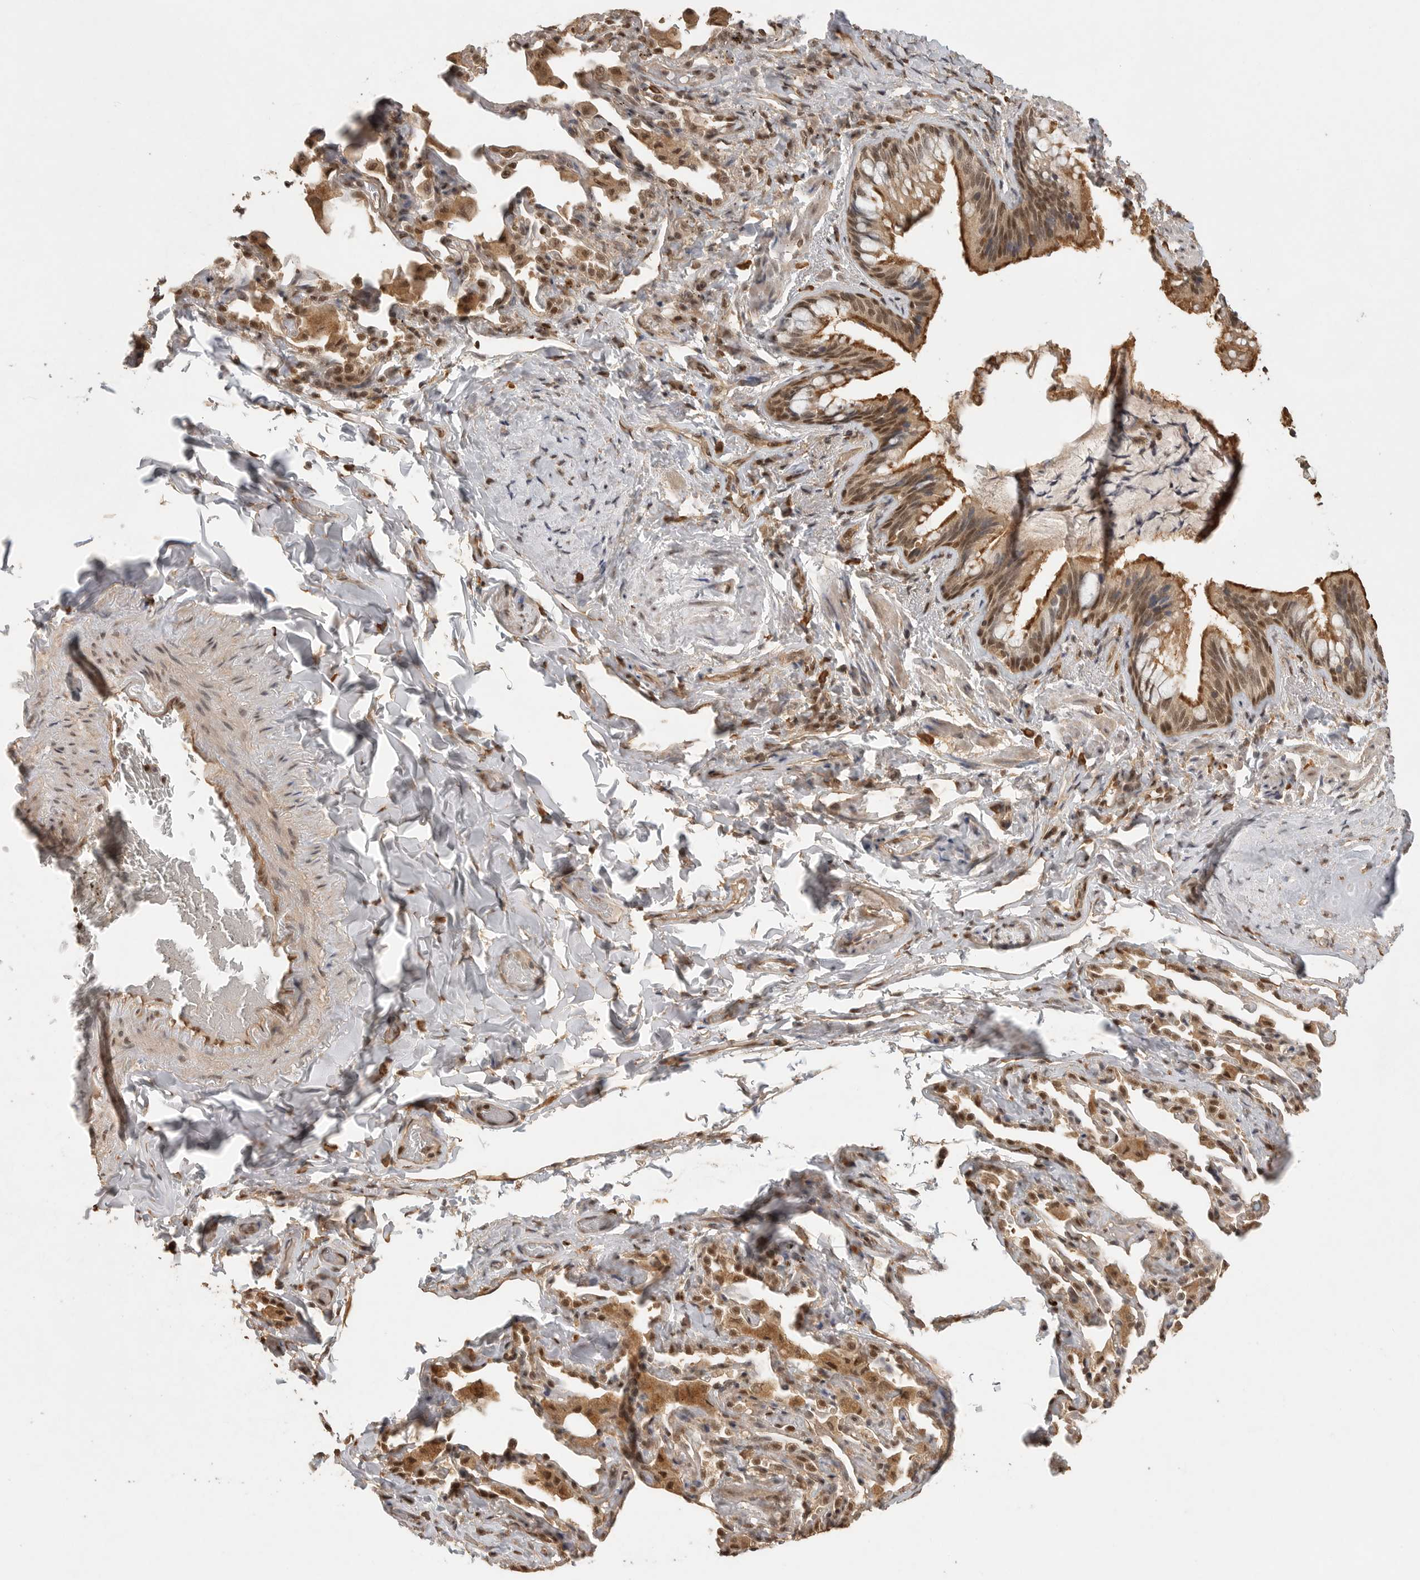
{"staining": {"intensity": "moderate", "quantity": ">75%", "location": "cytoplasmic/membranous,nuclear"}, "tissue": "bronchus", "cell_type": "Respiratory epithelial cells", "image_type": "normal", "snomed": [{"axis": "morphology", "description": "Normal tissue, NOS"}, {"axis": "morphology", "description": "Inflammation, NOS"}, {"axis": "topography", "description": "Bronchus"}, {"axis": "topography", "description": "Lung"}], "caption": "Respiratory epithelial cells reveal medium levels of moderate cytoplasmic/membranous,nuclear expression in approximately >75% of cells in normal bronchus.", "gene": "DFFA", "patient": {"sex": "female", "age": 46}}